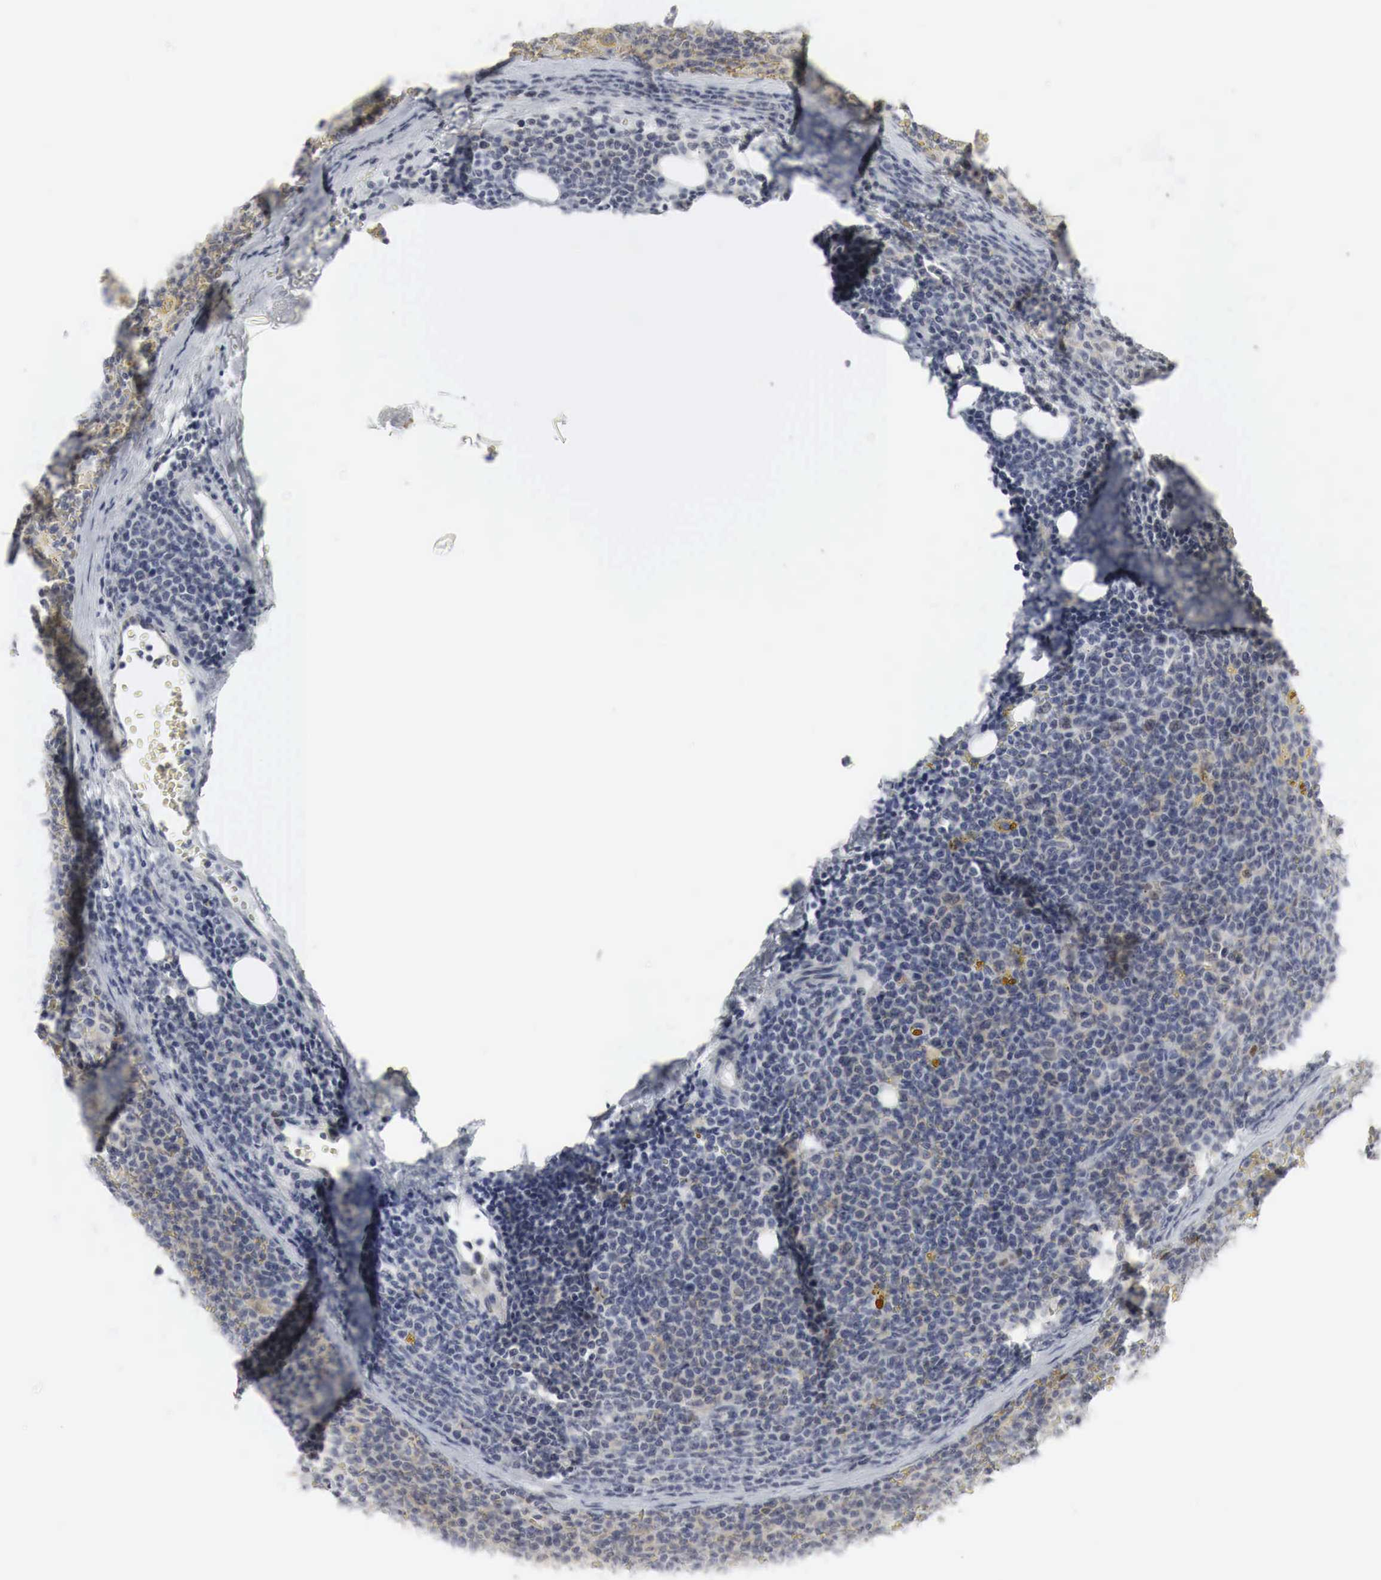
{"staining": {"intensity": "negative", "quantity": "none", "location": "none"}, "tissue": "lymphoma", "cell_type": "Tumor cells", "image_type": "cancer", "snomed": [{"axis": "morphology", "description": "Malignant lymphoma, non-Hodgkin's type, Low grade"}, {"axis": "topography", "description": "Lymph node"}], "caption": "Immunohistochemistry (IHC) of low-grade malignant lymphoma, non-Hodgkin's type reveals no expression in tumor cells.", "gene": "TP63", "patient": {"sex": "male", "age": 50}}